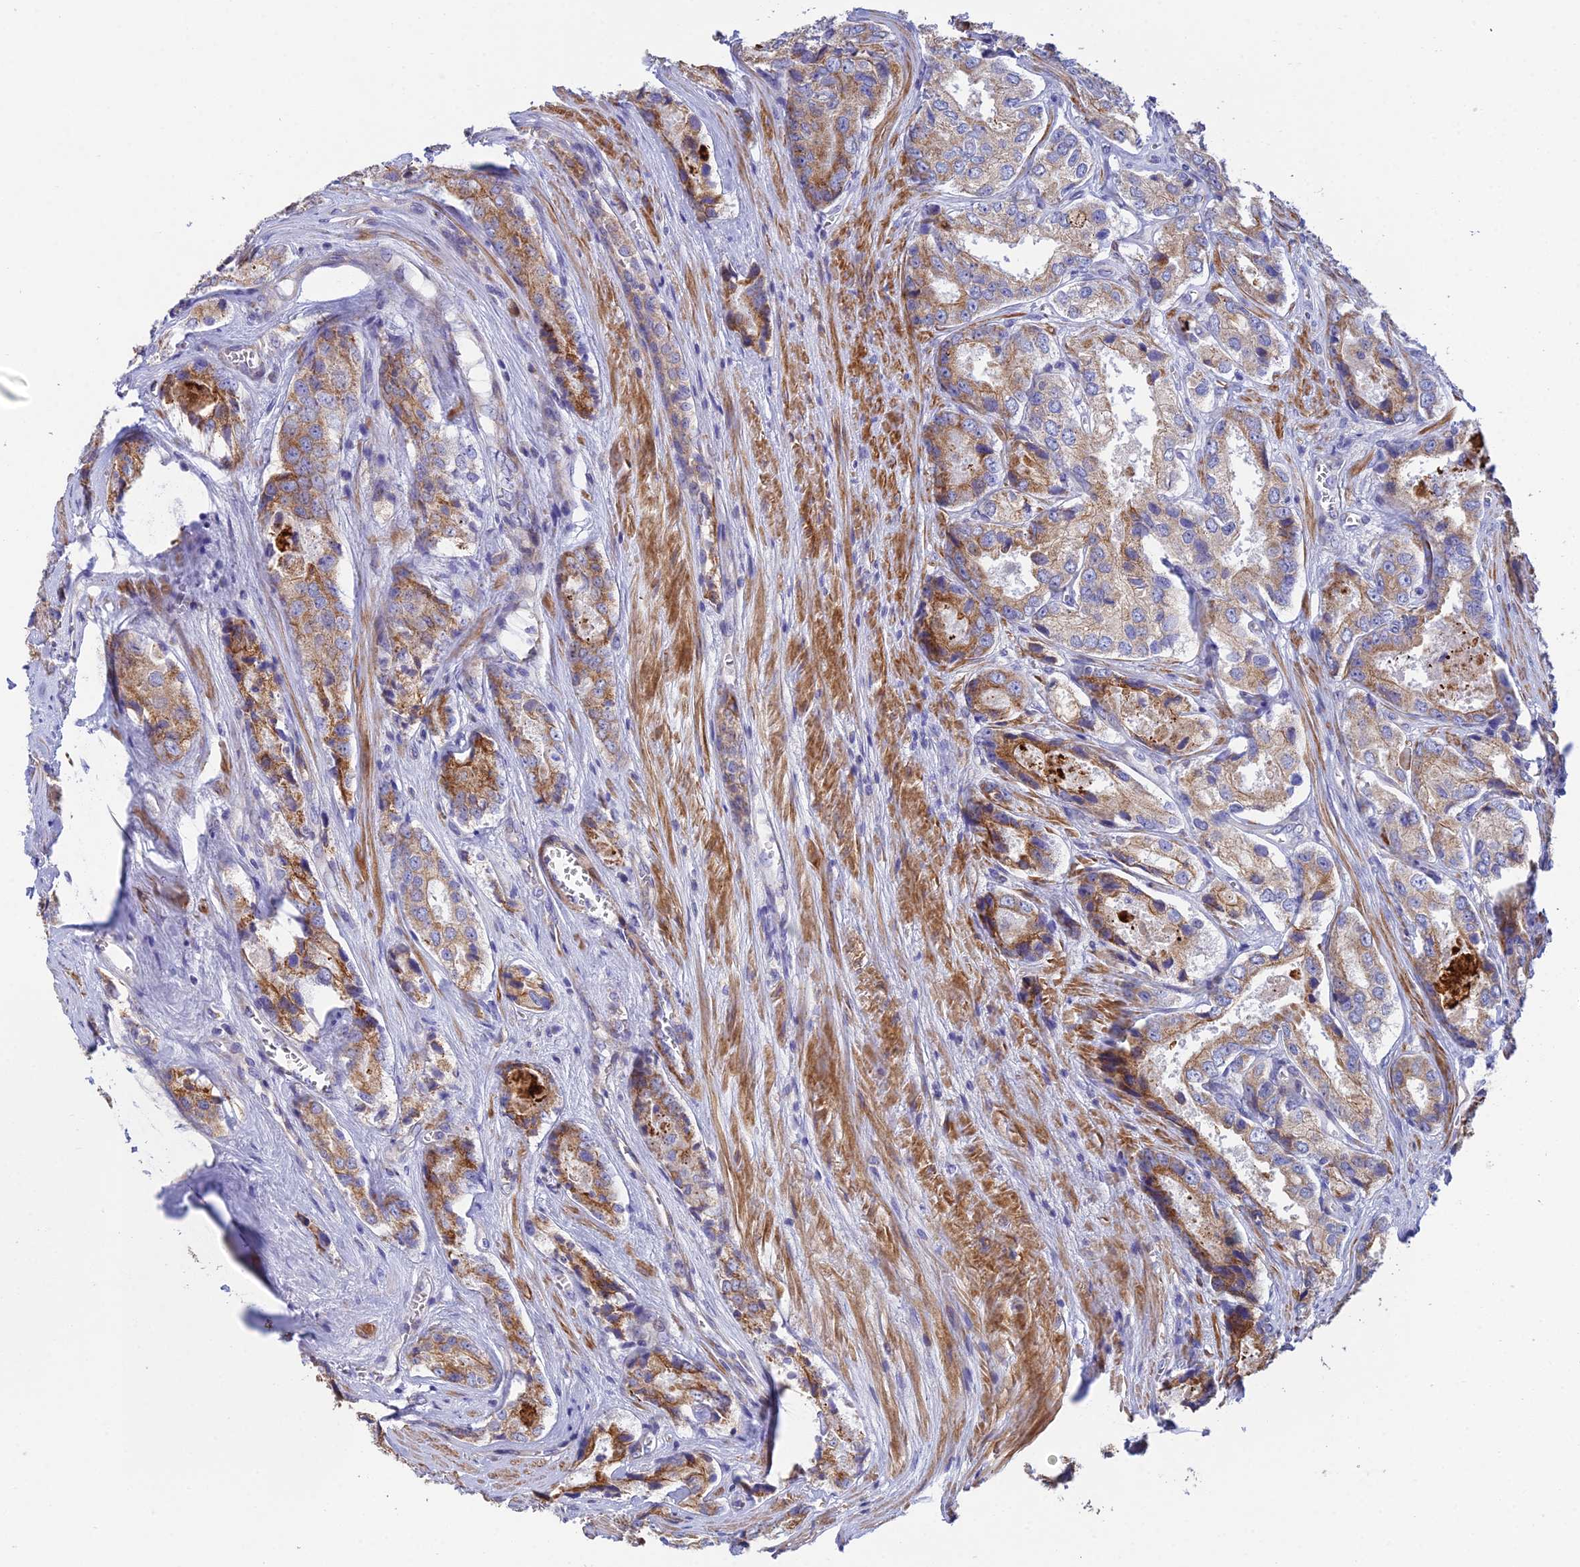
{"staining": {"intensity": "moderate", "quantity": "25%-75%", "location": "cytoplasmic/membranous"}, "tissue": "prostate cancer", "cell_type": "Tumor cells", "image_type": "cancer", "snomed": [{"axis": "morphology", "description": "Adenocarcinoma, Low grade"}, {"axis": "topography", "description": "Prostate"}], "caption": "A micrograph of human prostate cancer (low-grade adenocarcinoma) stained for a protein reveals moderate cytoplasmic/membranous brown staining in tumor cells. Immunohistochemistry stains the protein of interest in brown and the nuclei are stained blue.", "gene": "CSPG4", "patient": {"sex": "male", "age": 68}}